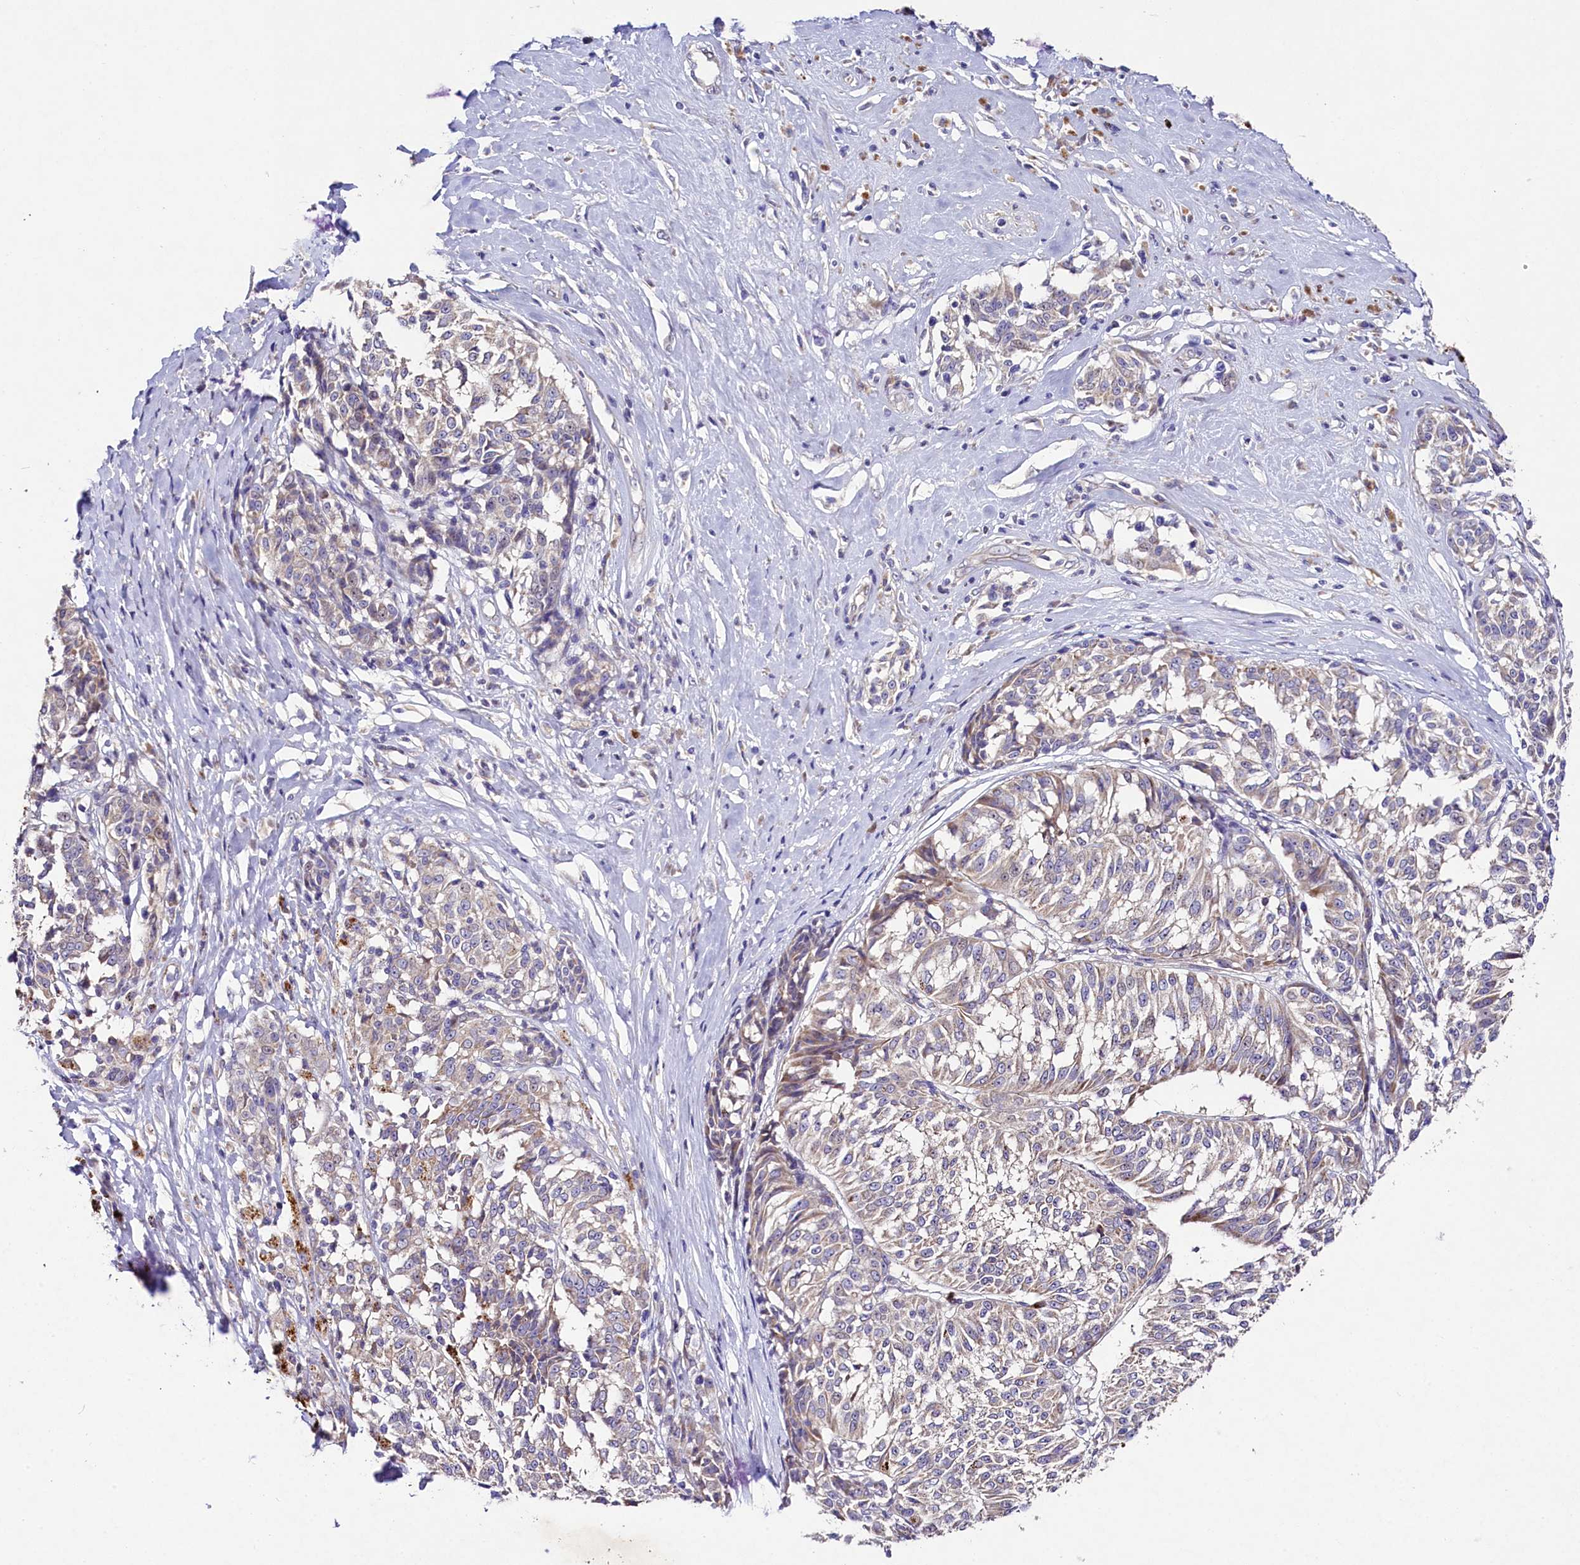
{"staining": {"intensity": "negative", "quantity": "none", "location": "none"}, "tissue": "melanoma", "cell_type": "Tumor cells", "image_type": "cancer", "snomed": [{"axis": "morphology", "description": "Malignant melanoma, NOS"}, {"axis": "topography", "description": "Skin"}], "caption": "Immunohistochemistry (IHC) image of melanoma stained for a protein (brown), which shows no expression in tumor cells. The staining is performed using DAB brown chromogen with nuclei counter-stained in using hematoxylin.", "gene": "FXYD6", "patient": {"sex": "female", "age": 72}}